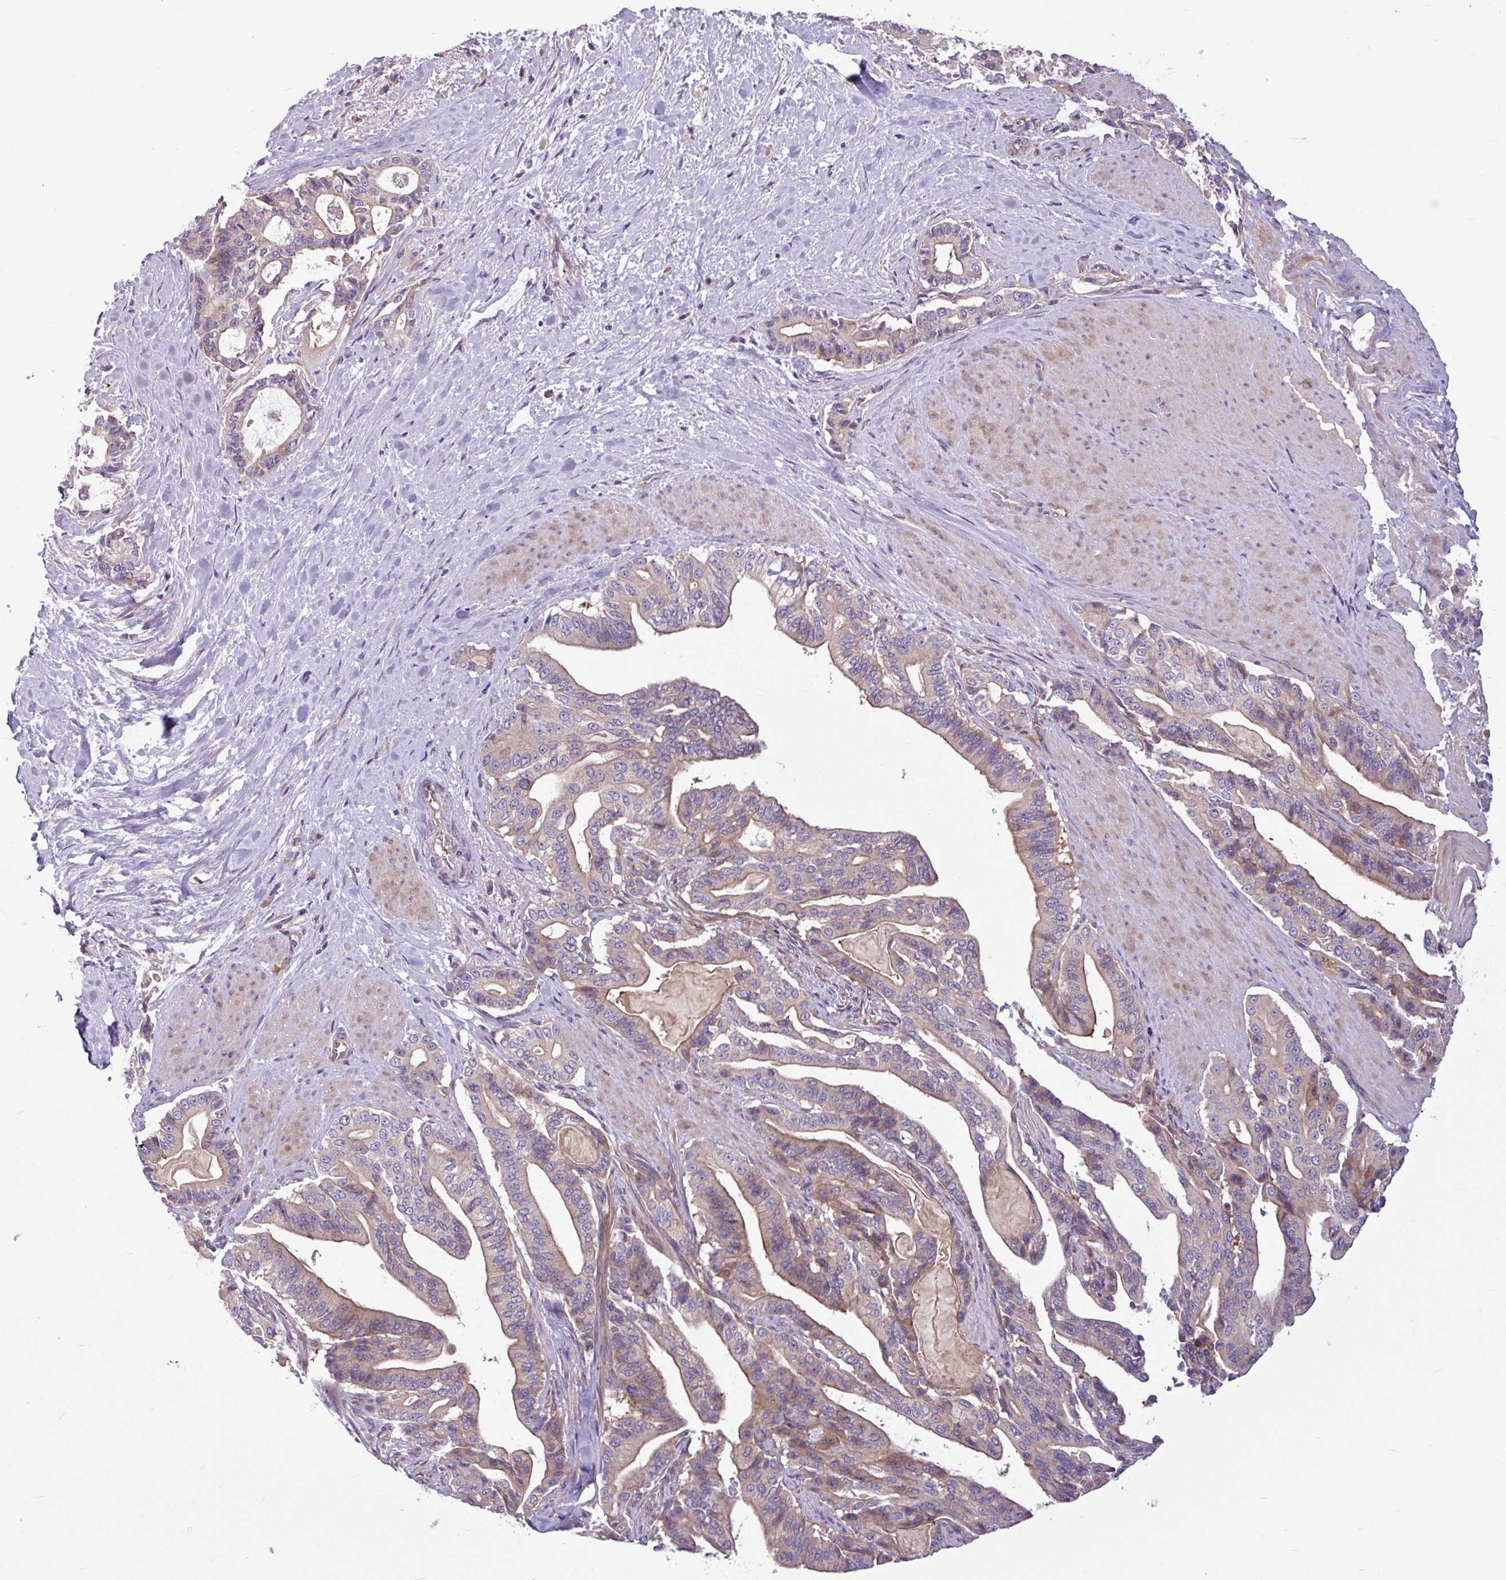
{"staining": {"intensity": "moderate", "quantity": "25%-75%", "location": "cytoplasmic/membranous"}, "tissue": "pancreatic cancer", "cell_type": "Tumor cells", "image_type": "cancer", "snomed": [{"axis": "morphology", "description": "Adenocarcinoma, NOS"}, {"axis": "topography", "description": "Pancreas"}], "caption": "Adenocarcinoma (pancreatic) stained with DAB (3,3'-diaminobenzidine) IHC exhibits medium levels of moderate cytoplasmic/membranous staining in about 25%-75% of tumor cells.", "gene": "MROH2A", "patient": {"sex": "male", "age": 63}}